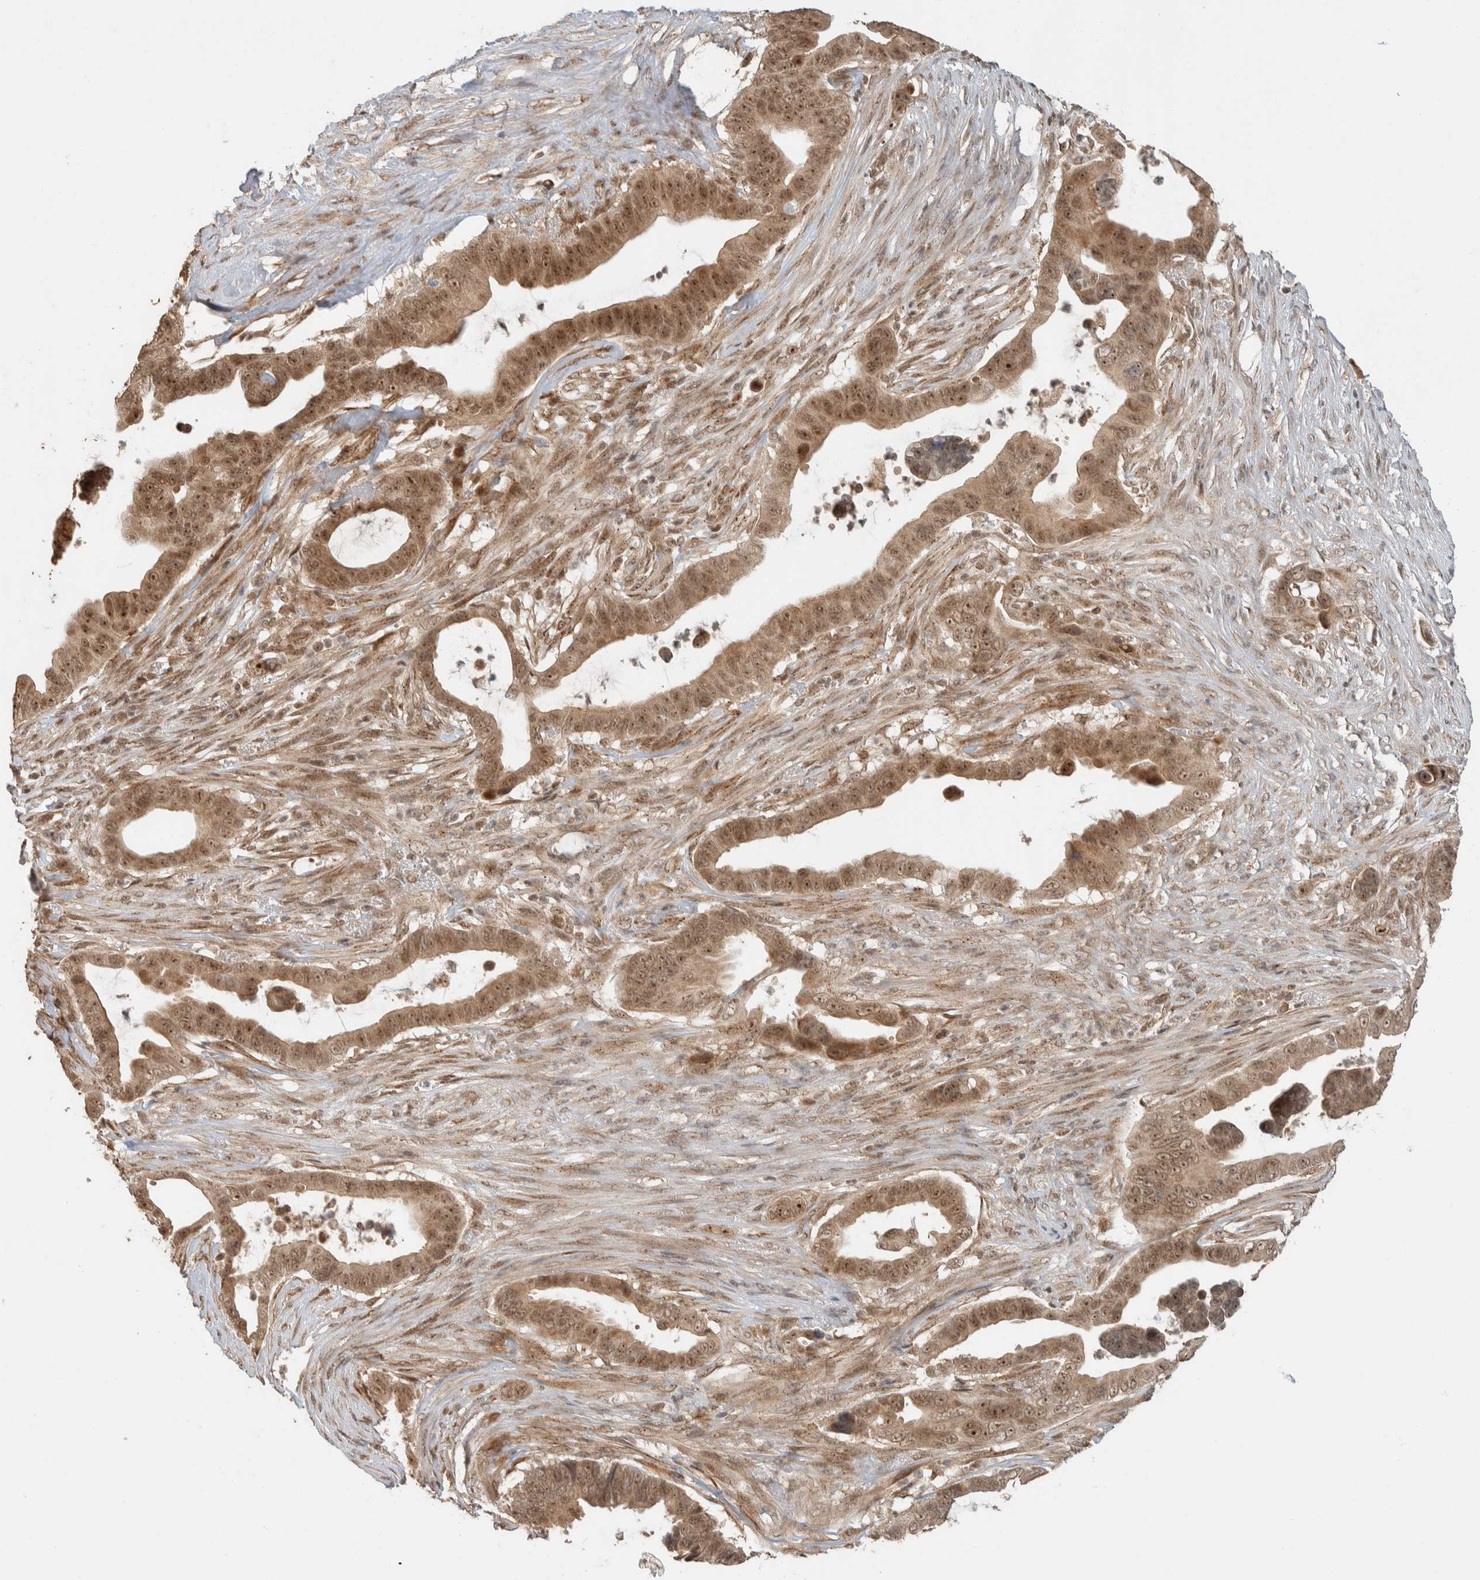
{"staining": {"intensity": "moderate", "quantity": ">75%", "location": "nuclear"}, "tissue": "pancreatic cancer", "cell_type": "Tumor cells", "image_type": "cancer", "snomed": [{"axis": "morphology", "description": "Adenocarcinoma, NOS"}, {"axis": "topography", "description": "Pancreas"}], "caption": "Protein expression by IHC shows moderate nuclear staining in about >75% of tumor cells in adenocarcinoma (pancreatic).", "gene": "ZBTB2", "patient": {"sex": "female", "age": 72}}